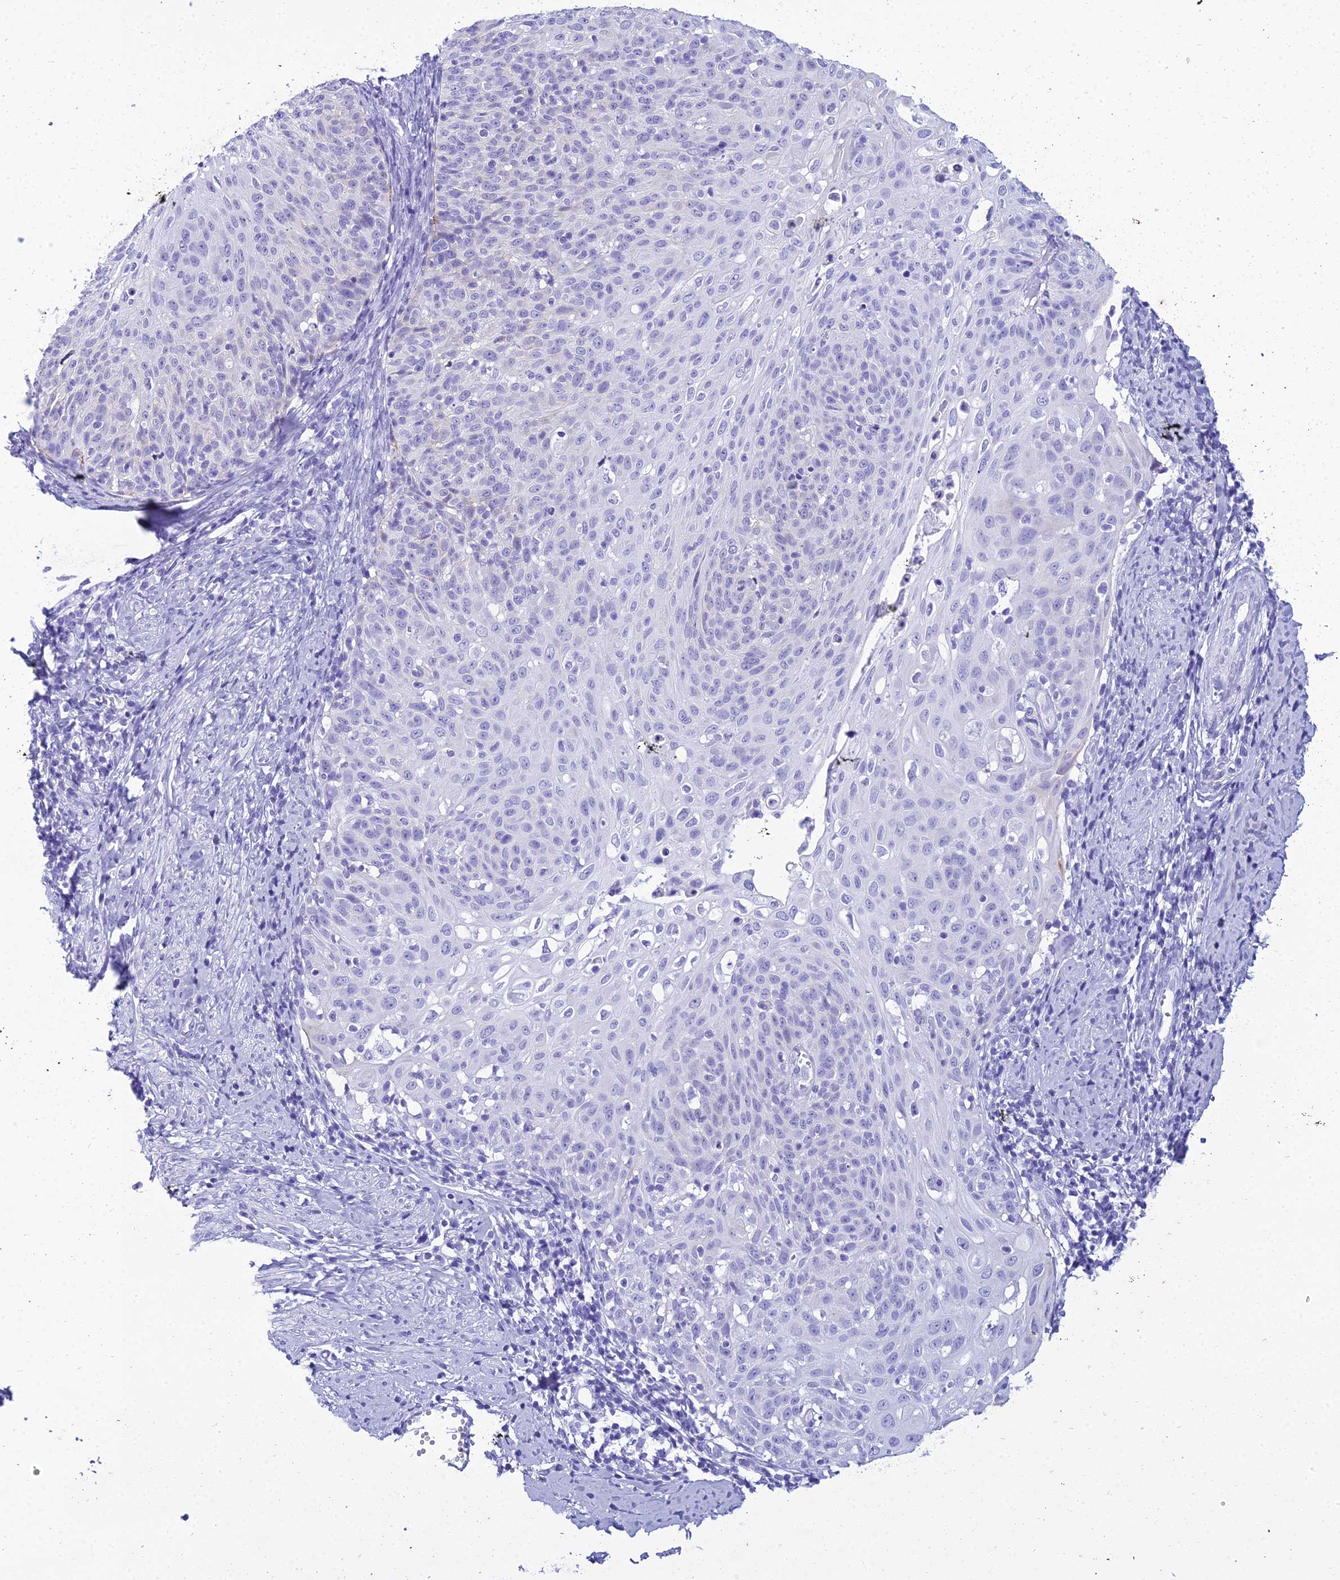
{"staining": {"intensity": "negative", "quantity": "none", "location": "none"}, "tissue": "cervical cancer", "cell_type": "Tumor cells", "image_type": "cancer", "snomed": [{"axis": "morphology", "description": "Squamous cell carcinoma, NOS"}, {"axis": "topography", "description": "Cervix"}], "caption": "Squamous cell carcinoma (cervical) was stained to show a protein in brown. There is no significant expression in tumor cells. (DAB (3,3'-diaminobenzidine) immunohistochemistry (IHC) with hematoxylin counter stain).", "gene": "ZNF442", "patient": {"sex": "female", "age": 70}}